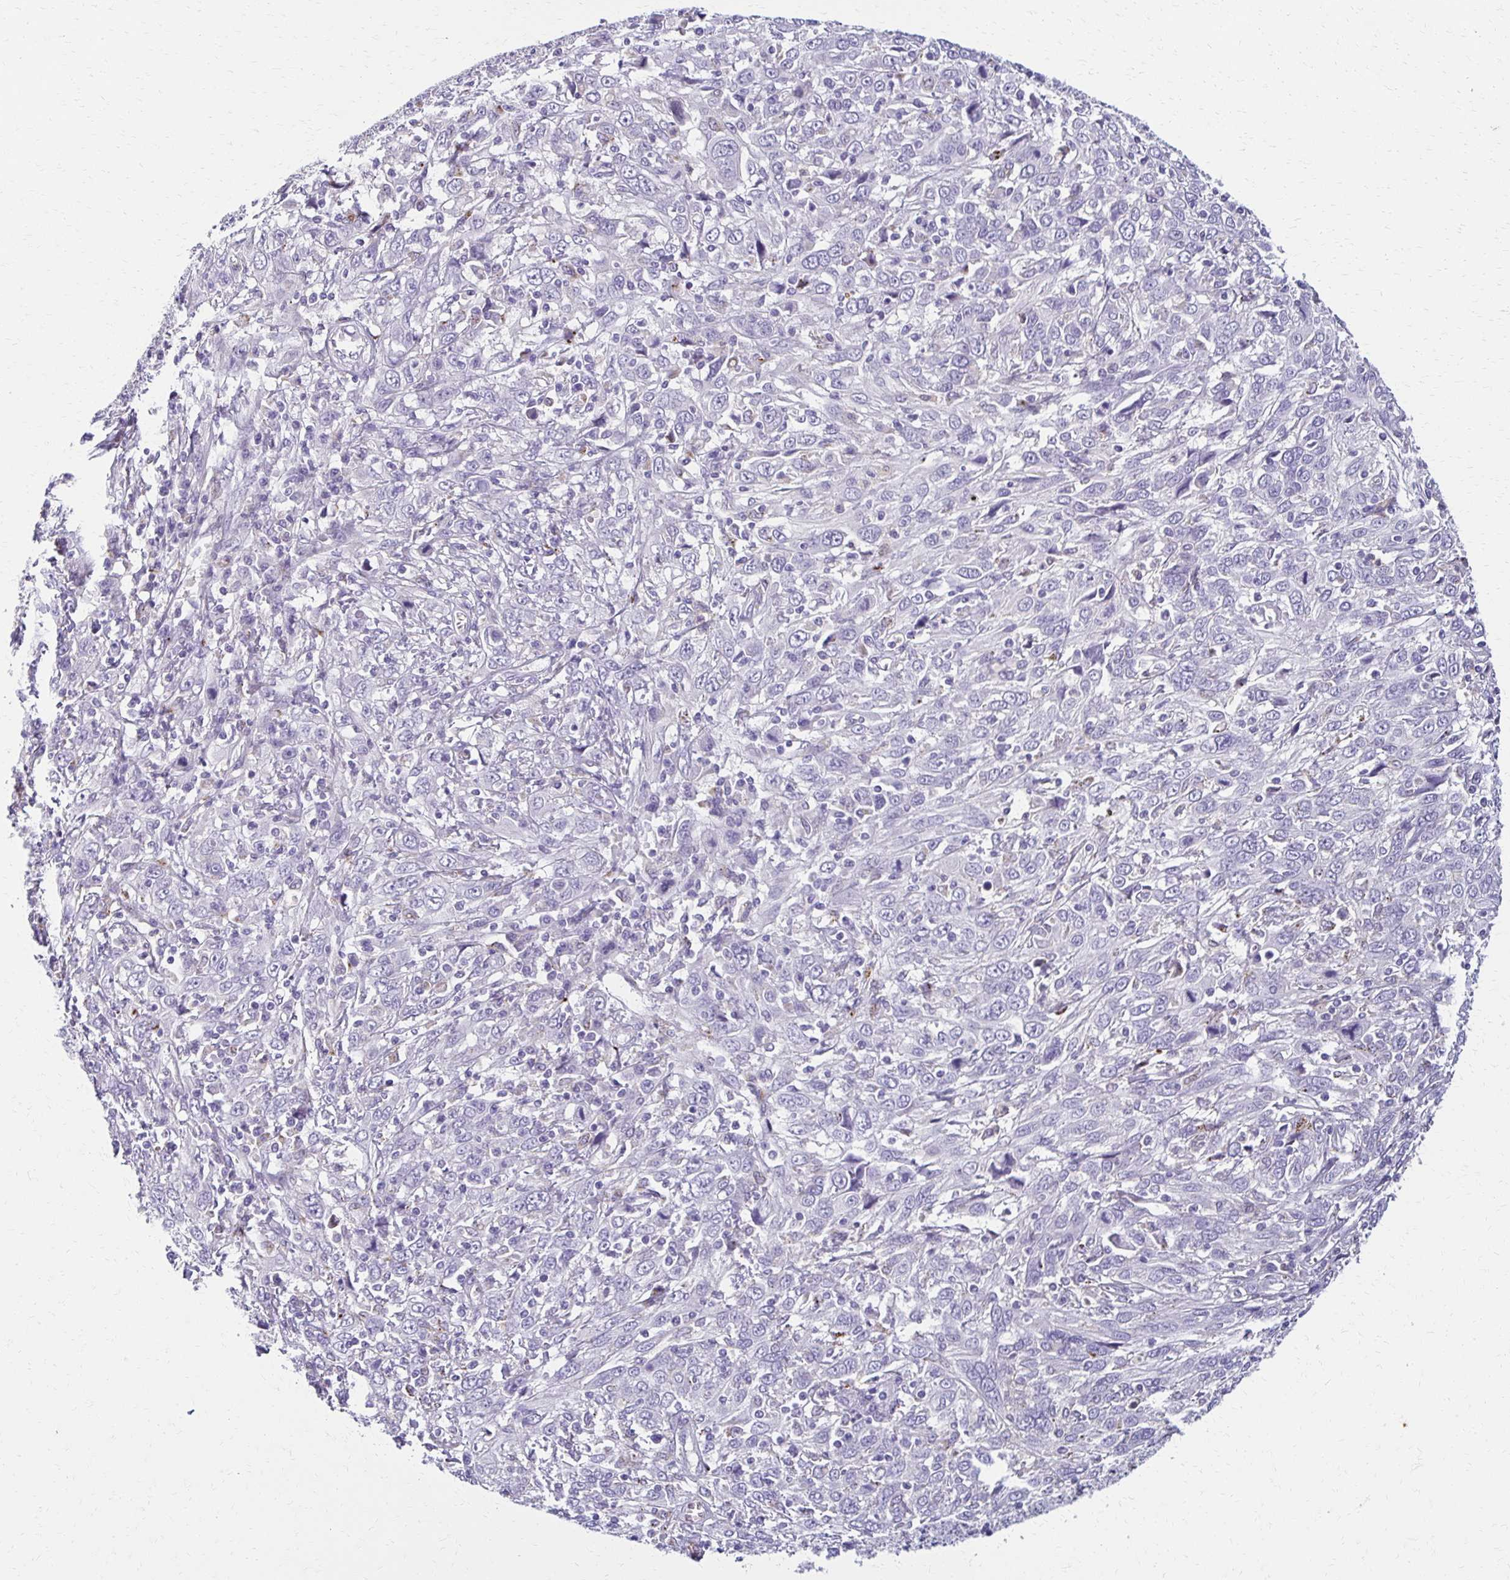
{"staining": {"intensity": "negative", "quantity": "none", "location": "none"}, "tissue": "cervical cancer", "cell_type": "Tumor cells", "image_type": "cancer", "snomed": [{"axis": "morphology", "description": "Squamous cell carcinoma, NOS"}, {"axis": "topography", "description": "Cervix"}], "caption": "Tumor cells are negative for protein expression in human squamous cell carcinoma (cervical). (Brightfield microscopy of DAB immunohistochemistry (IHC) at high magnification).", "gene": "BBS12", "patient": {"sex": "female", "age": 46}}